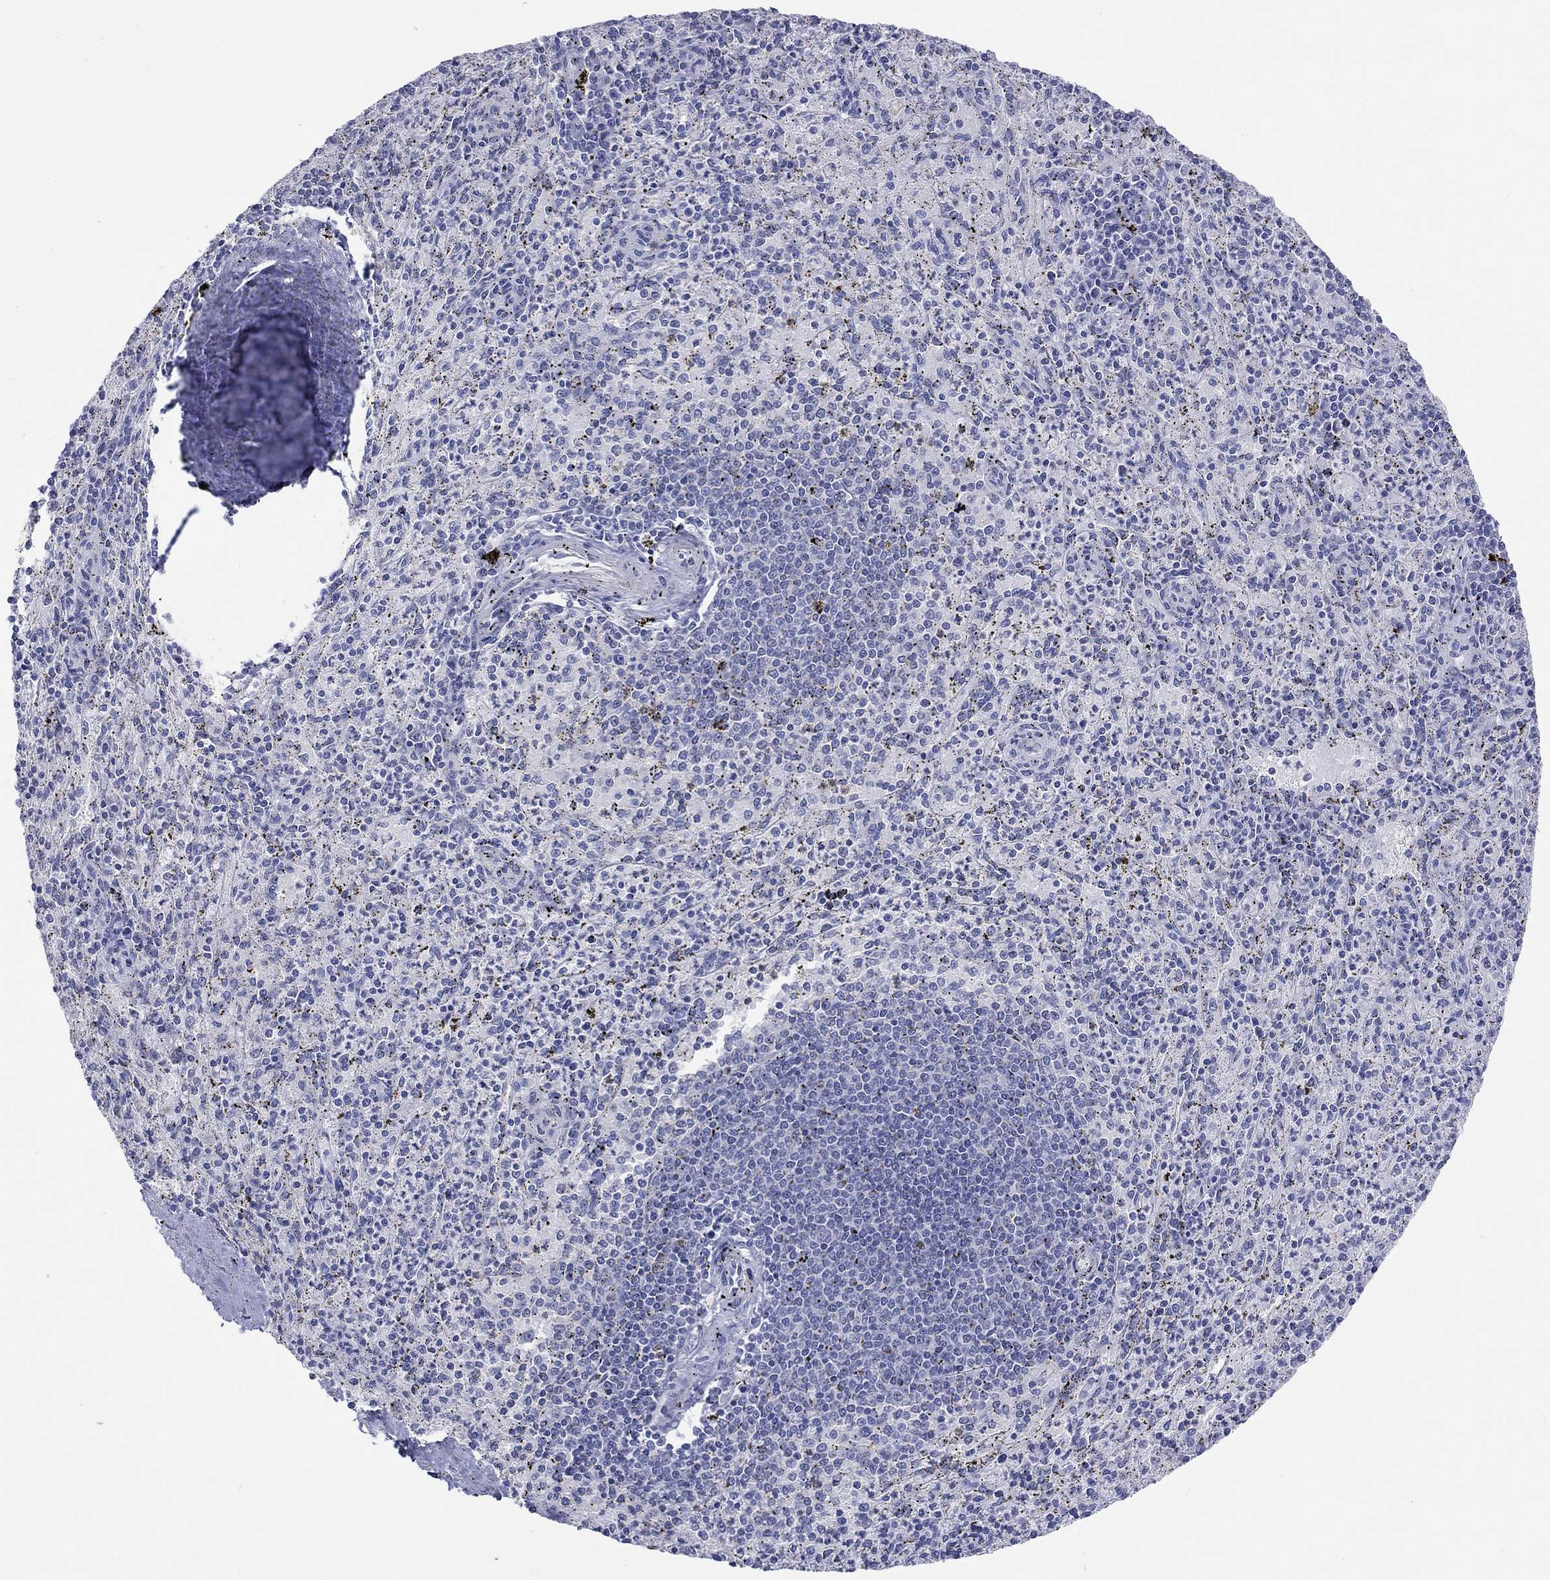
{"staining": {"intensity": "negative", "quantity": "none", "location": "none"}, "tissue": "spleen", "cell_type": "Cells in red pulp", "image_type": "normal", "snomed": [{"axis": "morphology", "description": "Normal tissue, NOS"}, {"axis": "topography", "description": "Spleen"}], "caption": "There is no significant positivity in cells in red pulp of spleen. (Stains: DAB immunohistochemistry with hematoxylin counter stain, Microscopy: brightfield microscopy at high magnification).", "gene": "MAGEB6", "patient": {"sex": "male", "age": 60}}